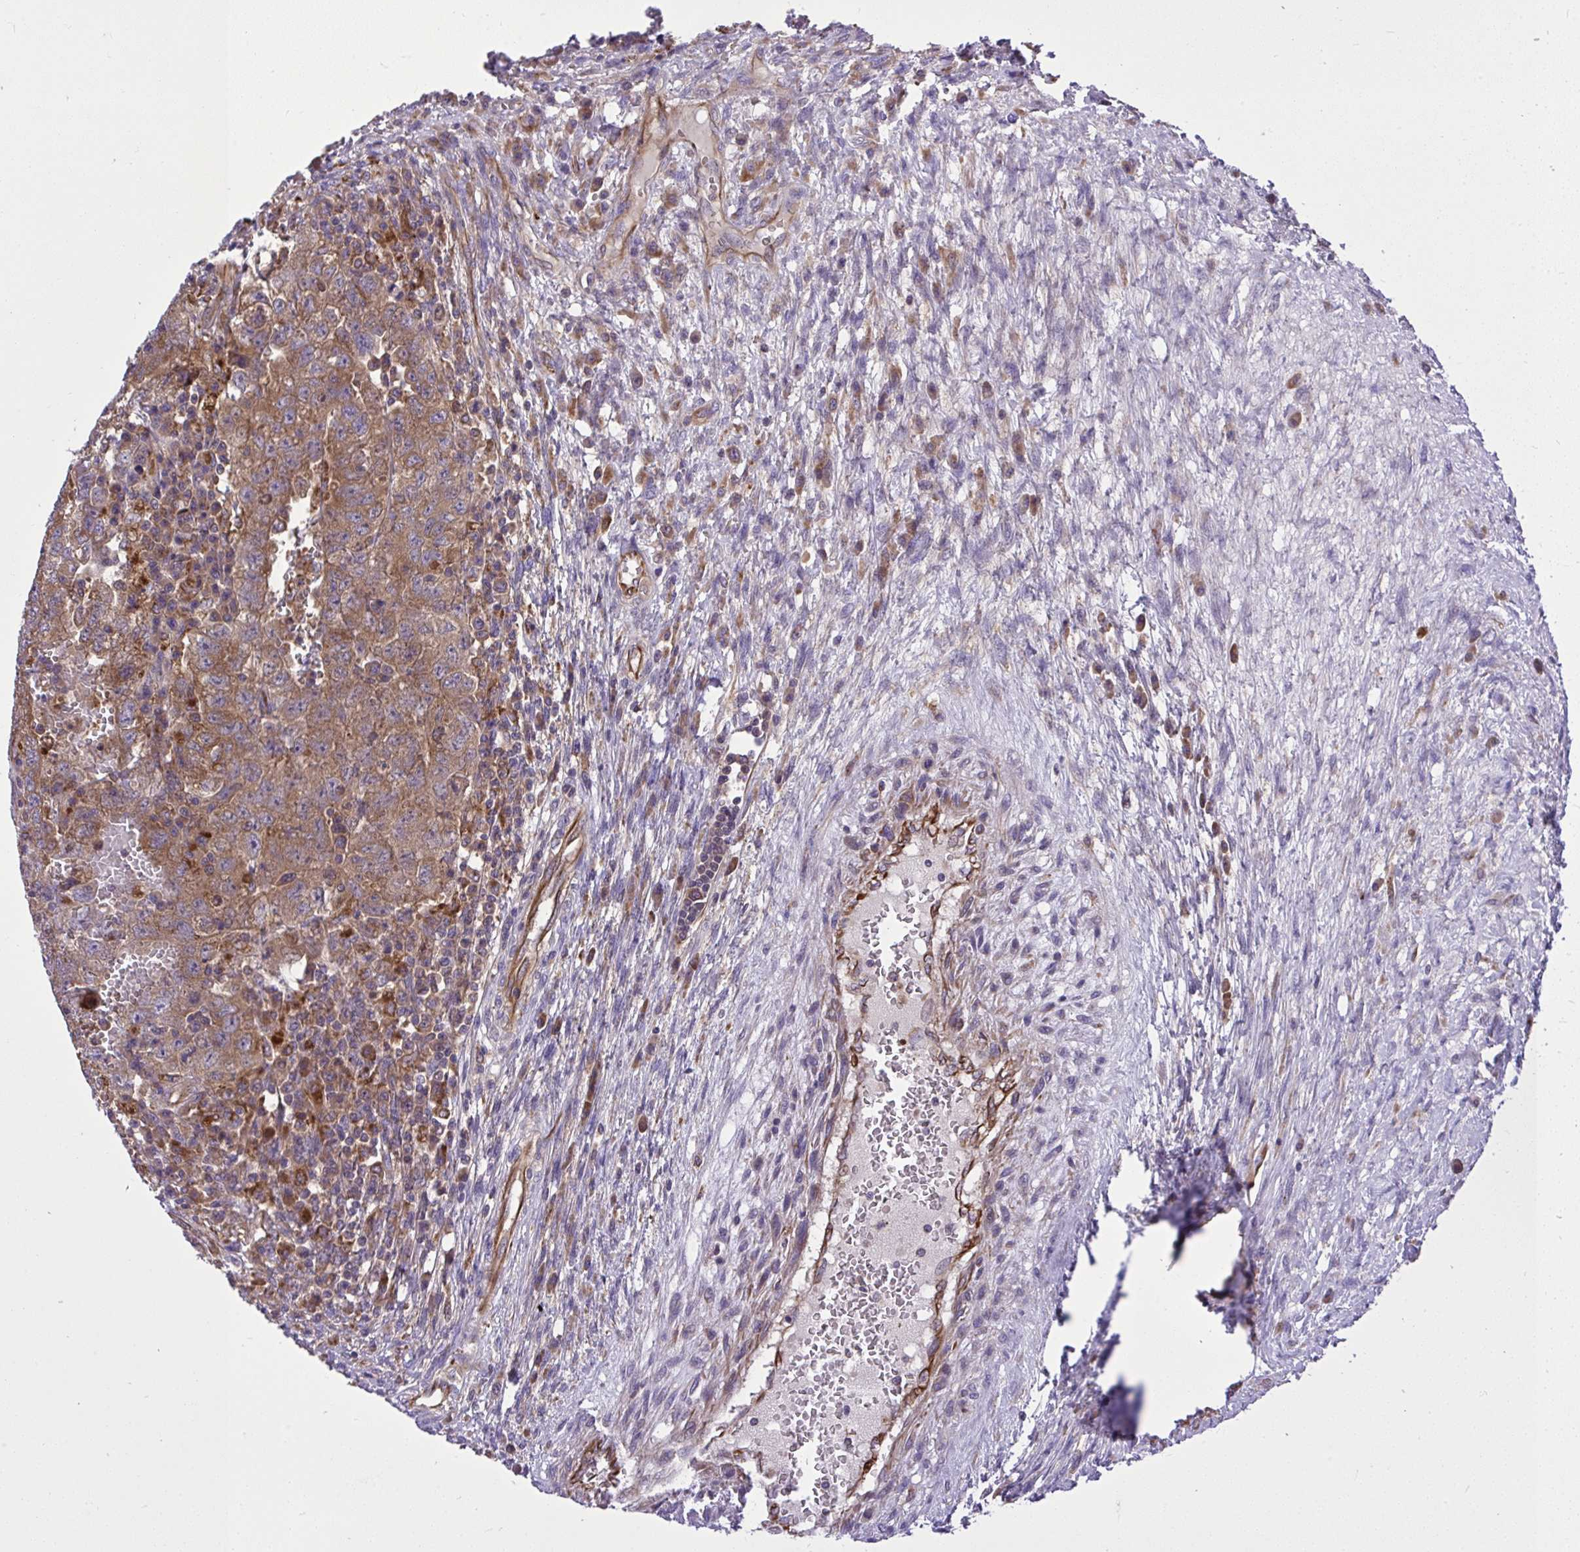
{"staining": {"intensity": "moderate", "quantity": ">75%", "location": "cytoplasmic/membranous"}, "tissue": "testis cancer", "cell_type": "Tumor cells", "image_type": "cancer", "snomed": [{"axis": "morphology", "description": "Carcinoma, Embryonal, NOS"}, {"axis": "topography", "description": "Testis"}], "caption": "Immunohistochemical staining of human testis embryonal carcinoma displays medium levels of moderate cytoplasmic/membranous protein positivity in about >75% of tumor cells.", "gene": "PAIP2", "patient": {"sex": "male", "age": 26}}